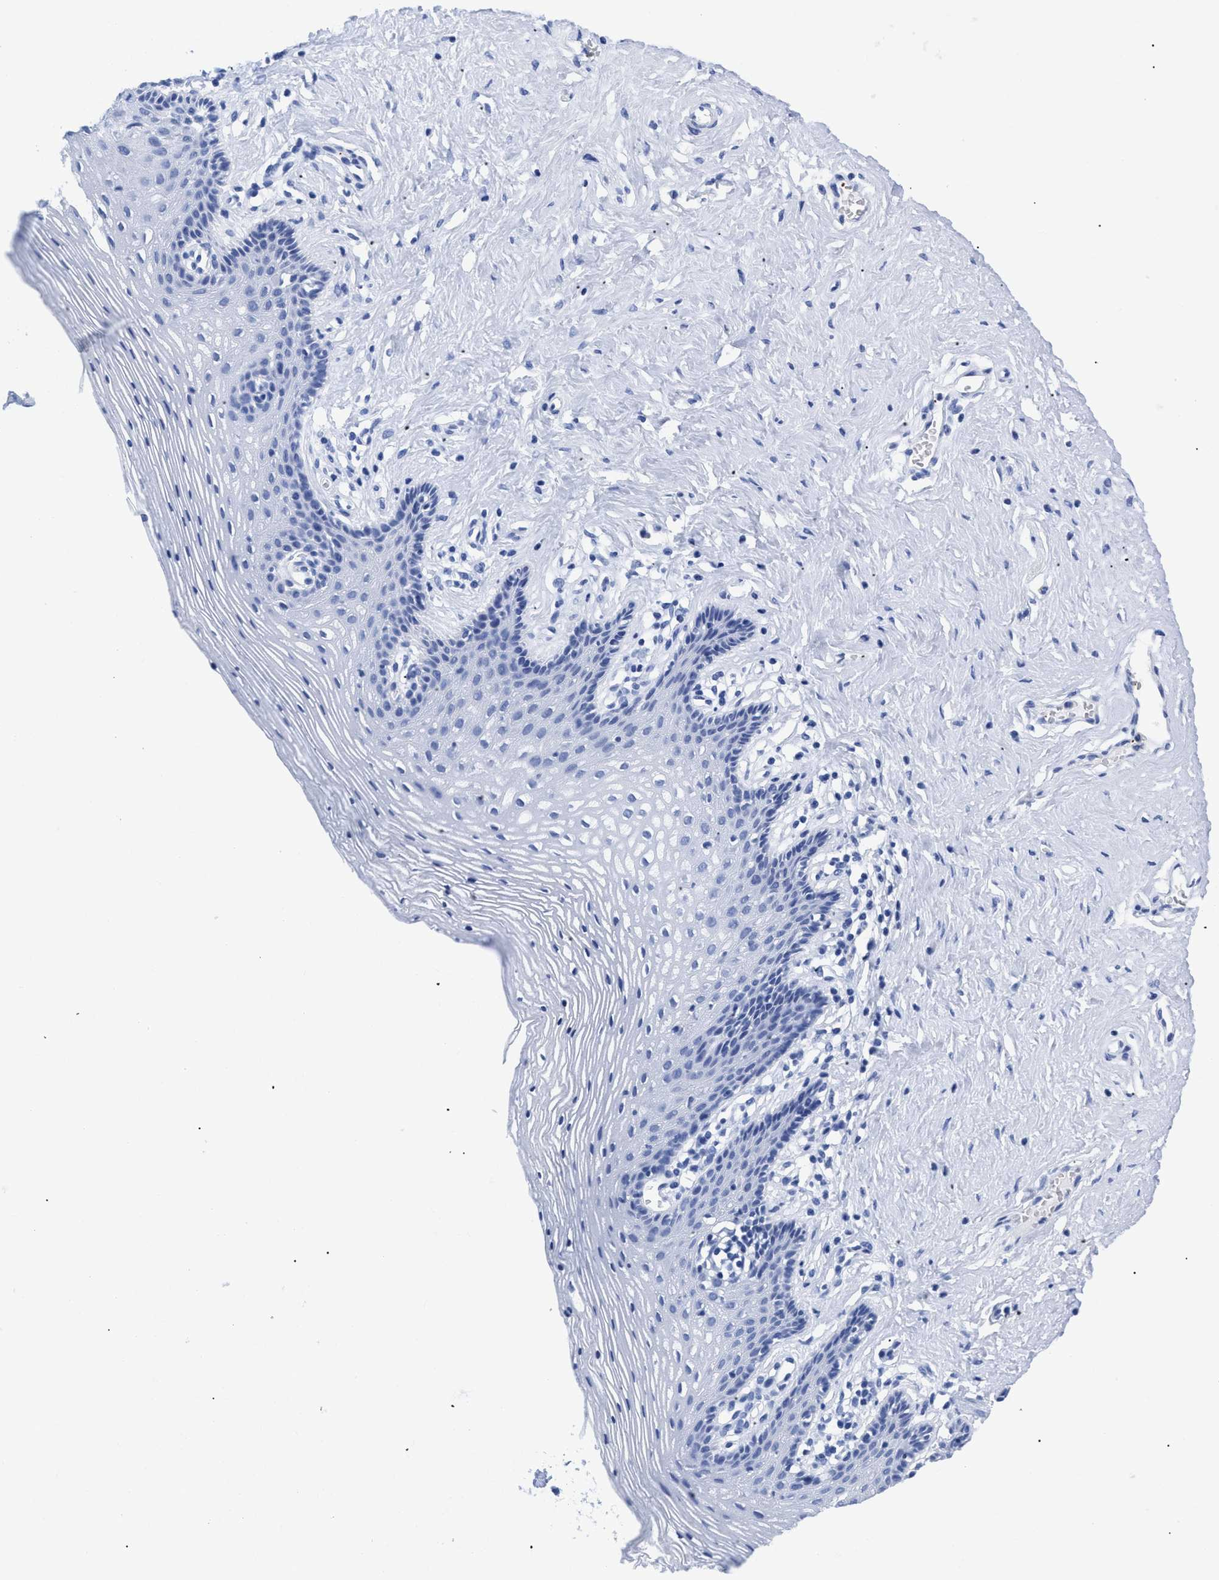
{"staining": {"intensity": "negative", "quantity": "none", "location": "none"}, "tissue": "vagina", "cell_type": "Squamous epithelial cells", "image_type": "normal", "snomed": [{"axis": "morphology", "description": "Normal tissue, NOS"}, {"axis": "topography", "description": "Vagina"}], "caption": "This is an IHC photomicrograph of unremarkable human vagina. There is no staining in squamous epithelial cells.", "gene": "TREML1", "patient": {"sex": "female", "age": 32}}